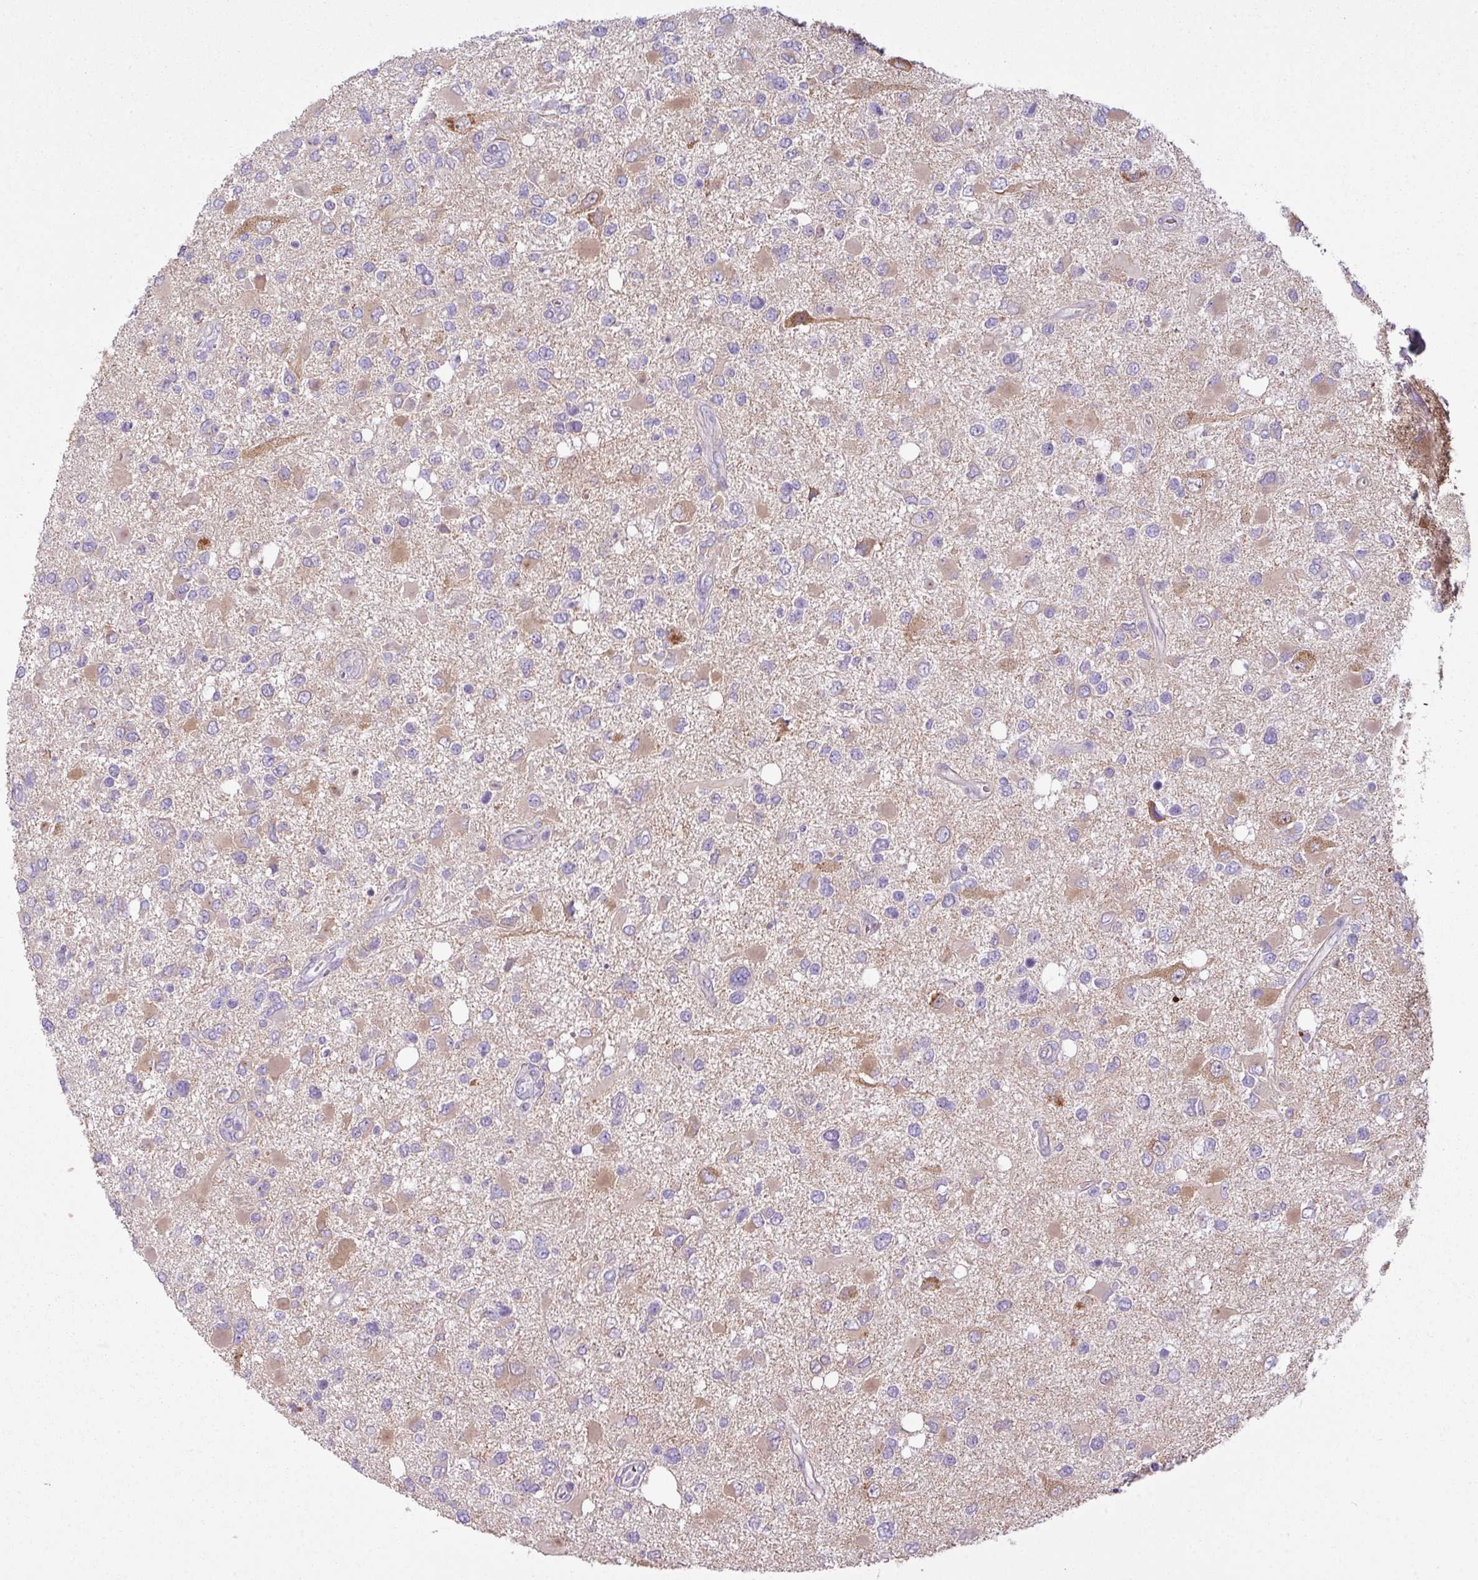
{"staining": {"intensity": "moderate", "quantity": "<25%", "location": "cytoplasmic/membranous"}, "tissue": "glioma", "cell_type": "Tumor cells", "image_type": "cancer", "snomed": [{"axis": "morphology", "description": "Glioma, malignant, High grade"}, {"axis": "topography", "description": "Brain"}], "caption": "Glioma stained with immunohistochemistry (IHC) shows moderate cytoplasmic/membranous staining in approximately <25% of tumor cells.", "gene": "CAMK2B", "patient": {"sex": "male", "age": 53}}